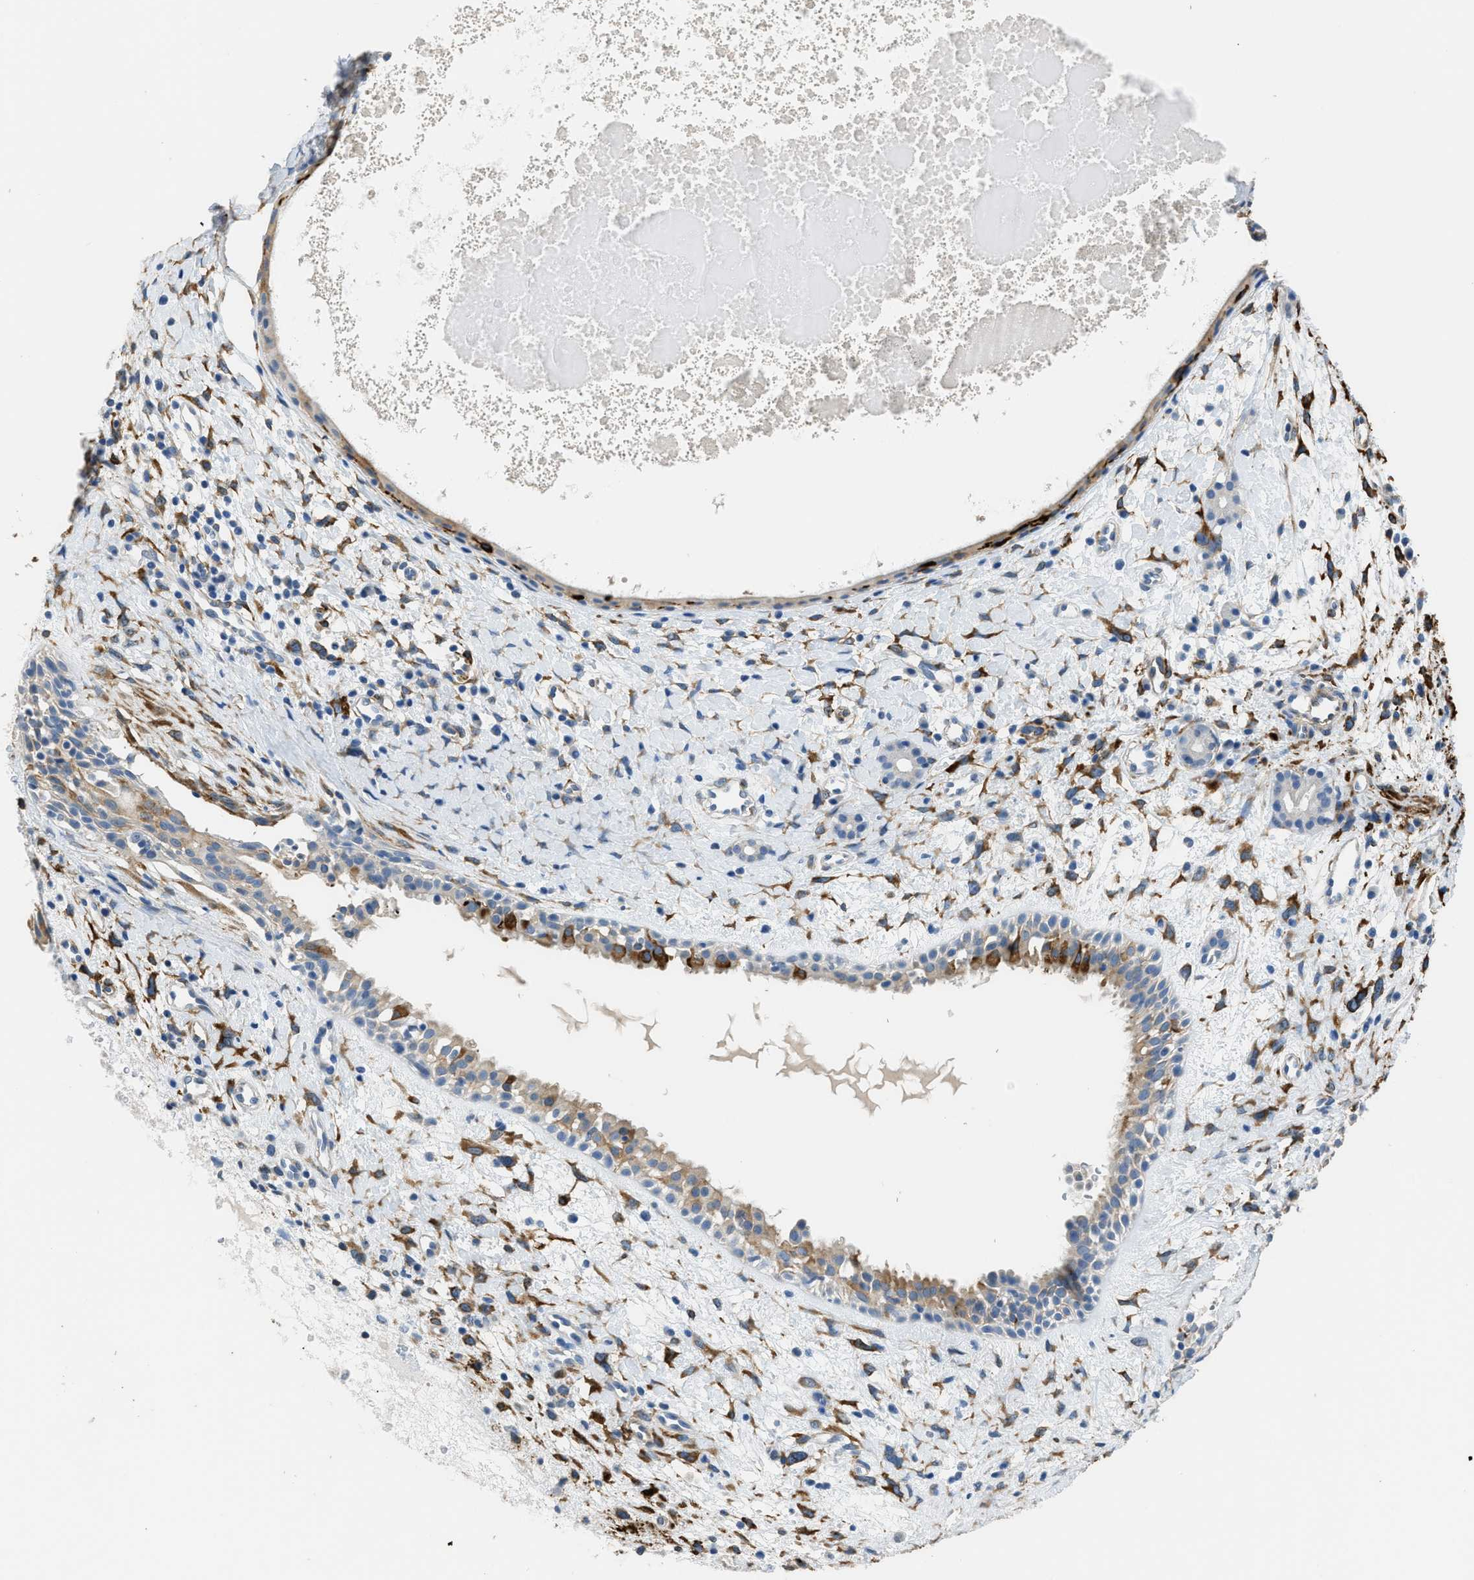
{"staining": {"intensity": "strong", "quantity": ">75%", "location": "cytoplasmic/membranous"}, "tissue": "nasopharynx", "cell_type": "Respiratory epithelial cells", "image_type": "normal", "snomed": [{"axis": "morphology", "description": "Normal tissue, NOS"}, {"axis": "topography", "description": "Nasopharynx"}], "caption": "This histopathology image displays normal nasopharynx stained with immunohistochemistry (IHC) to label a protein in brown. The cytoplasmic/membranous of respiratory epithelial cells show strong positivity for the protein. Nuclei are counter-stained blue.", "gene": "ZSWIM5", "patient": {"sex": "male", "age": 22}}